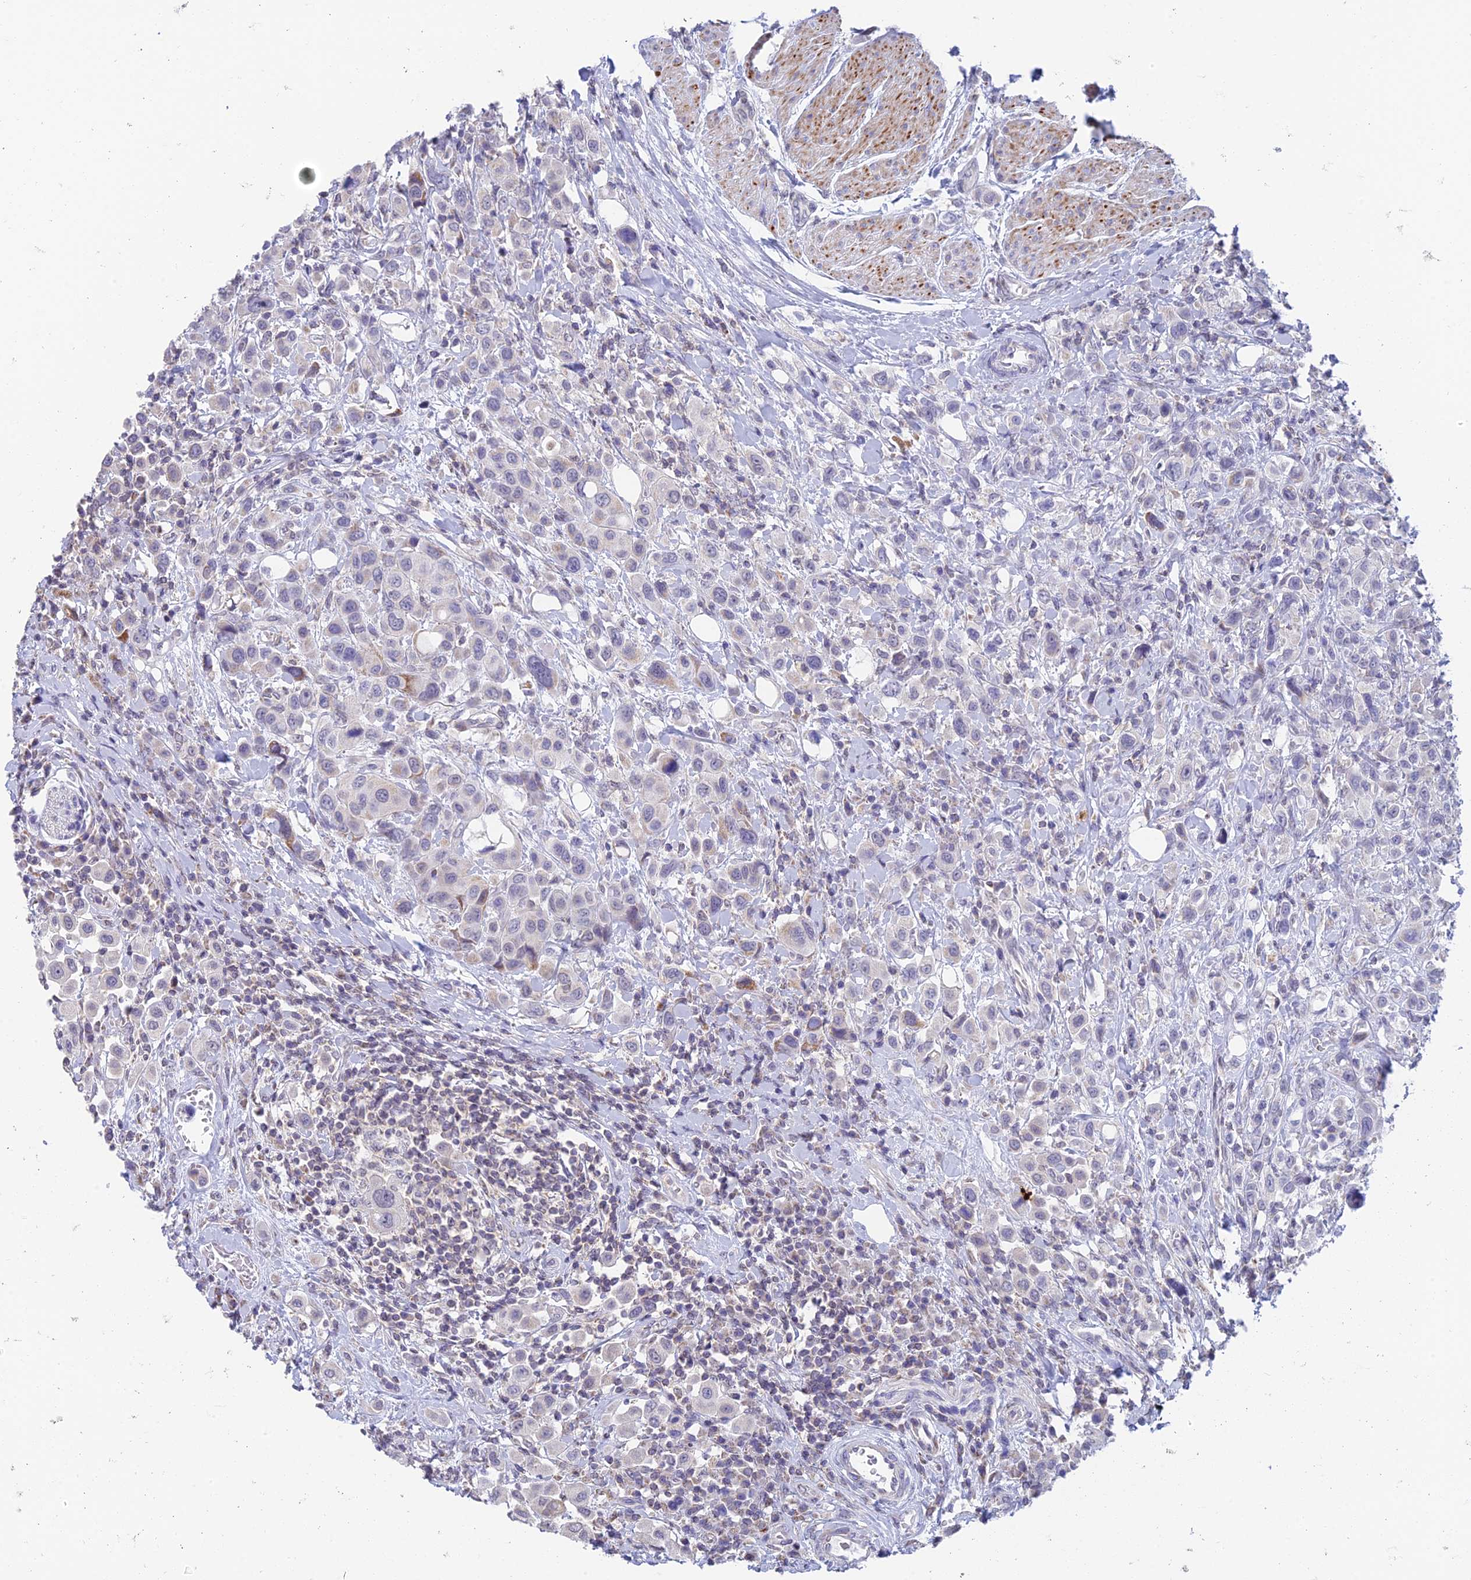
{"staining": {"intensity": "negative", "quantity": "none", "location": "none"}, "tissue": "urothelial cancer", "cell_type": "Tumor cells", "image_type": "cancer", "snomed": [{"axis": "morphology", "description": "Urothelial carcinoma, High grade"}, {"axis": "topography", "description": "Urinary bladder"}], "caption": "Immunohistochemistry of human high-grade urothelial carcinoma shows no staining in tumor cells.", "gene": "REXO5", "patient": {"sex": "male", "age": 50}}